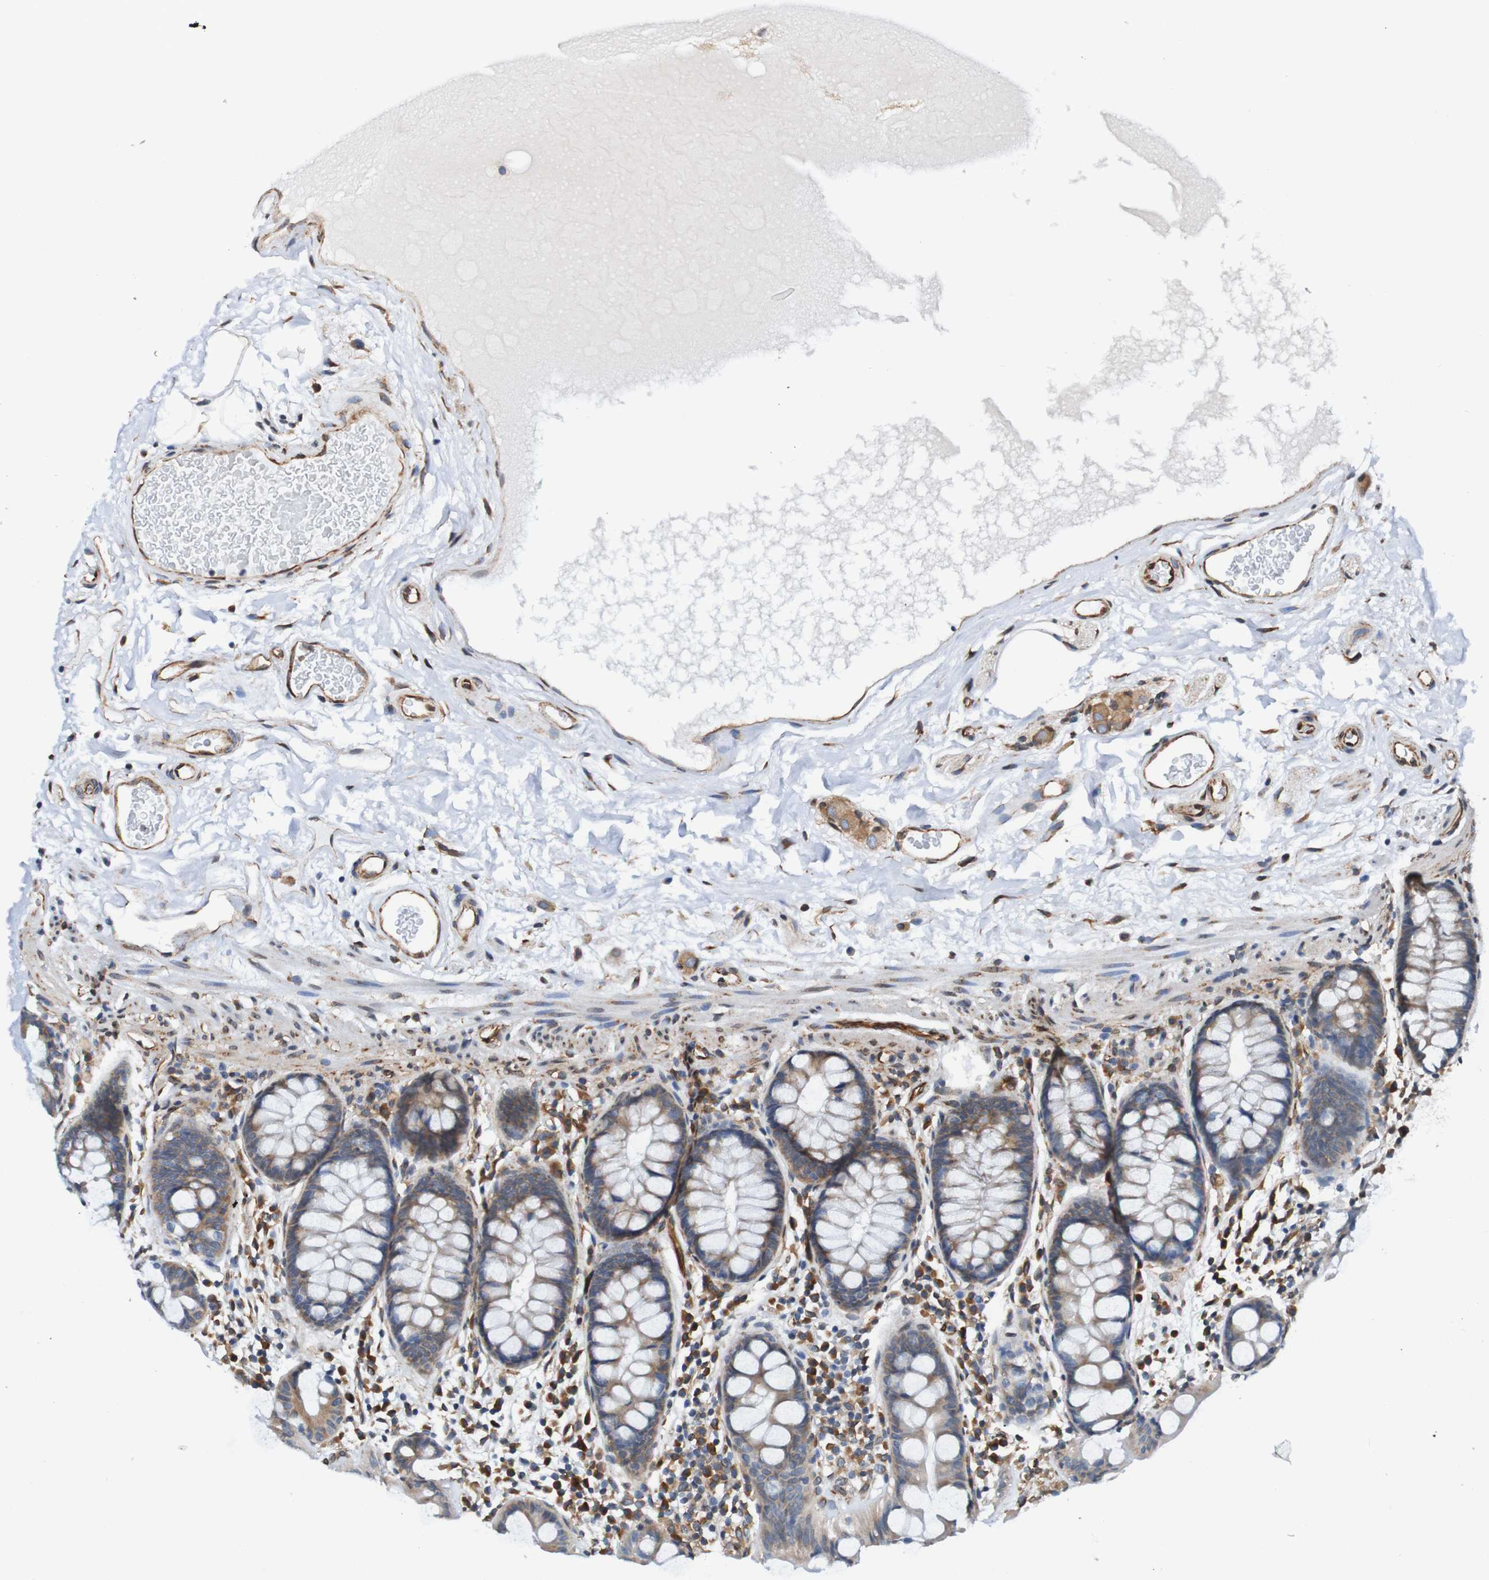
{"staining": {"intensity": "strong", "quantity": ">75%", "location": "cytoplasmic/membranous"}, "tissue": "colon", "cell_type": "Endothelial cells", "image_type": "normal", "snomed": [{"axis": "morphology", "description": "Normal tissue, NOS"}, {"axis": "topography", "description": "Colon"}], "caption": "Strong cytoplasmic/membranous positivity is appreciated in about >75% of endothelial cells in normal colon.", "gene": "TMEM109", "patient": {"sex": "female", "age": 80}}